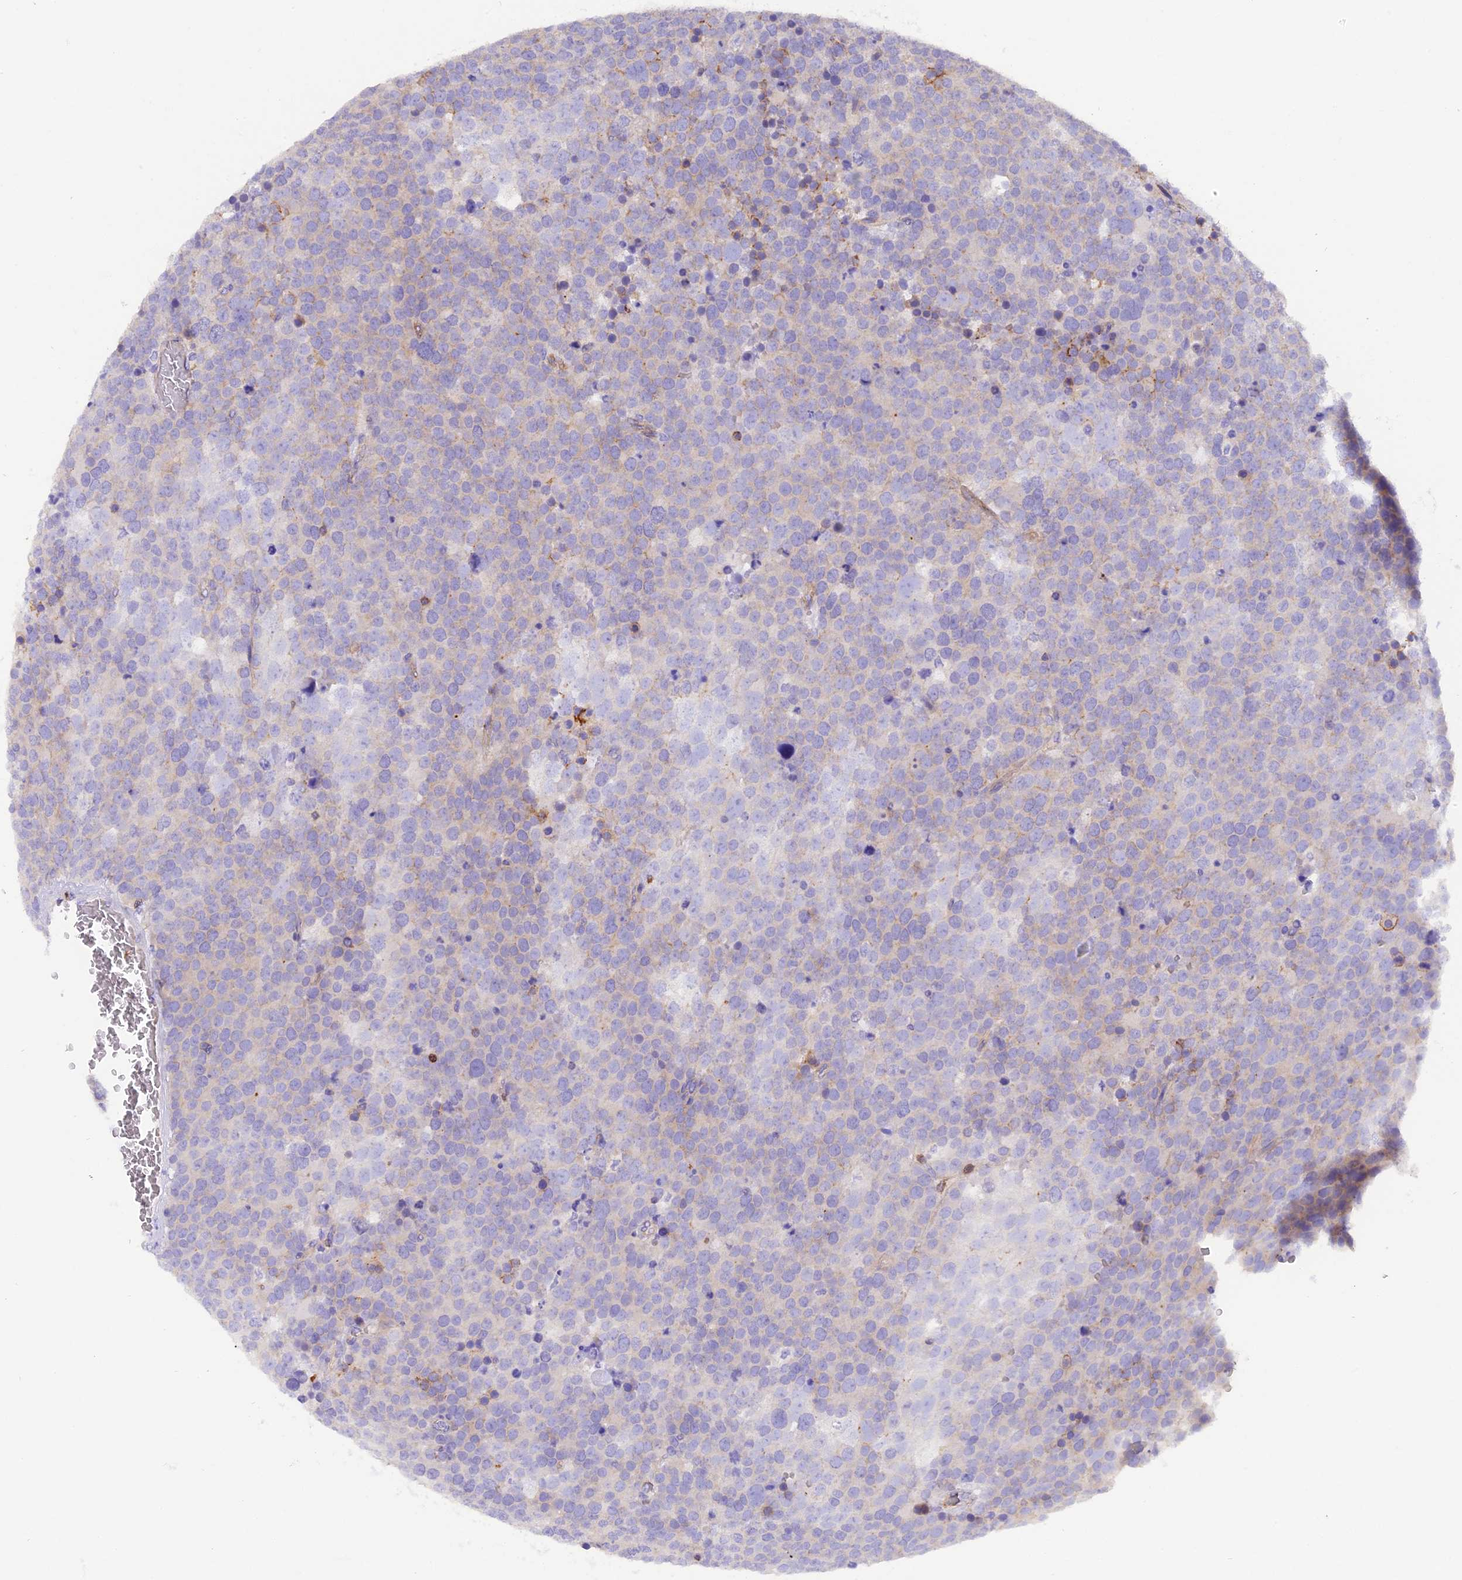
{"staining": {"intensity": "negative", "quantity": "none", "location": "none"}, "tissue": "testis cancer", "cell_type": "Tumor cells", "image_type": "cancer", "snomed": [{"axis": "morphology", "description": "Seminoma, NOS"}, {"axis": "topography", "description": "Testis"}], "caption": "DAB (3,3'-diaminobenzidine) immunohistochemical staining of testis seminoma displays no significant staining in tumor cells.", "gene": "FAM193A", "patient": {"sex": "male", "age": 71}}